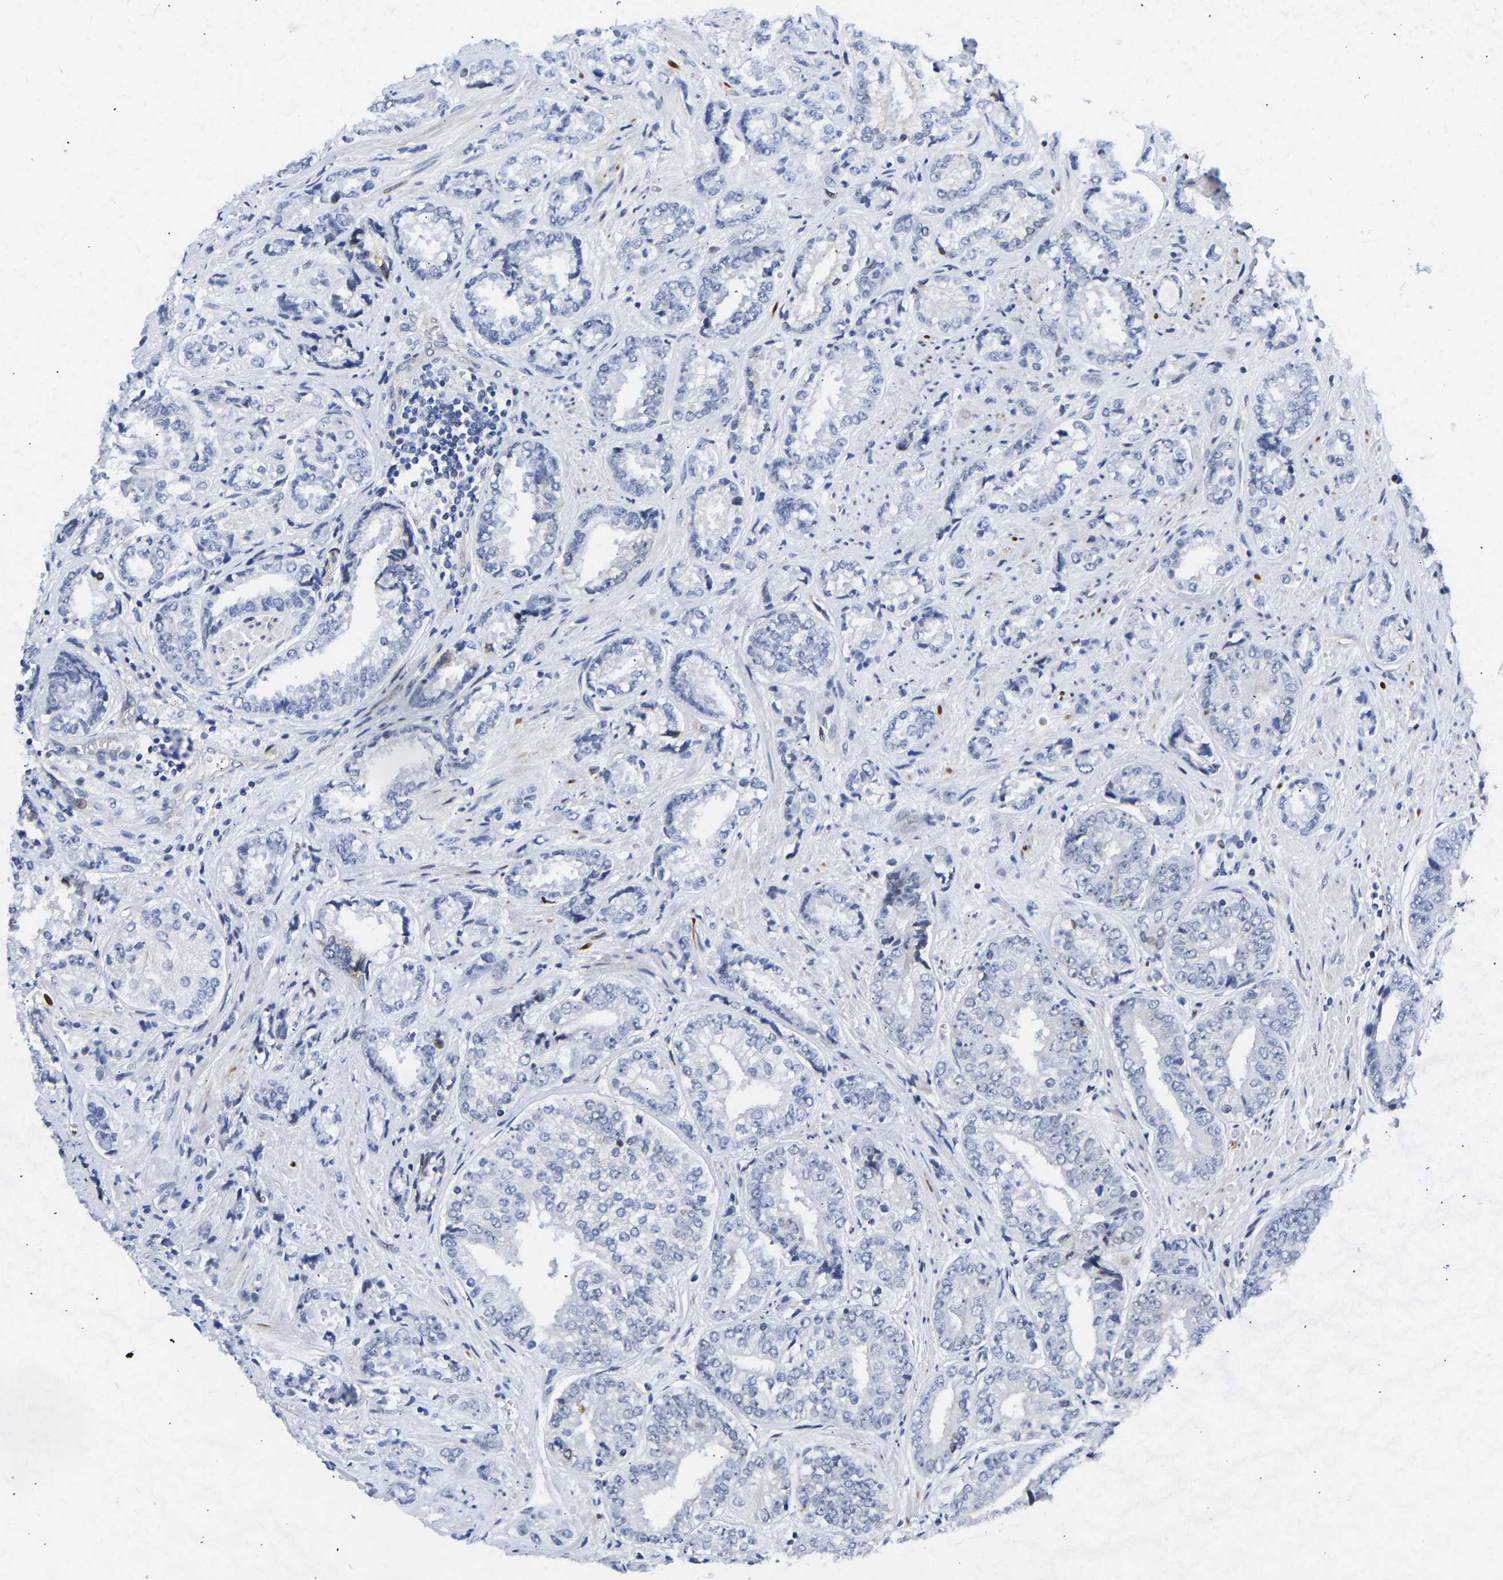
{"staining": {"intensity": "negative", "quantity": "none", "location": "none"}, "tissue": "prostate cancer", "cell_type": "Tumor cells", "image_type": "cancer", "snomed": [{"axis": "morphology", "description": "Adenocarcinoma, High grade"}, {"axis": "topography", "description": "Prostate"}], "caption": "There is no significant expression in tumor cells of prostate cancer (adenocarcinoma (high-grade)). (DAB immunohistochemistry visualized using brightfield microscopy, high magnification).", "gene": "HDAC5", "patient": {"sex": "male", "age": 61}}